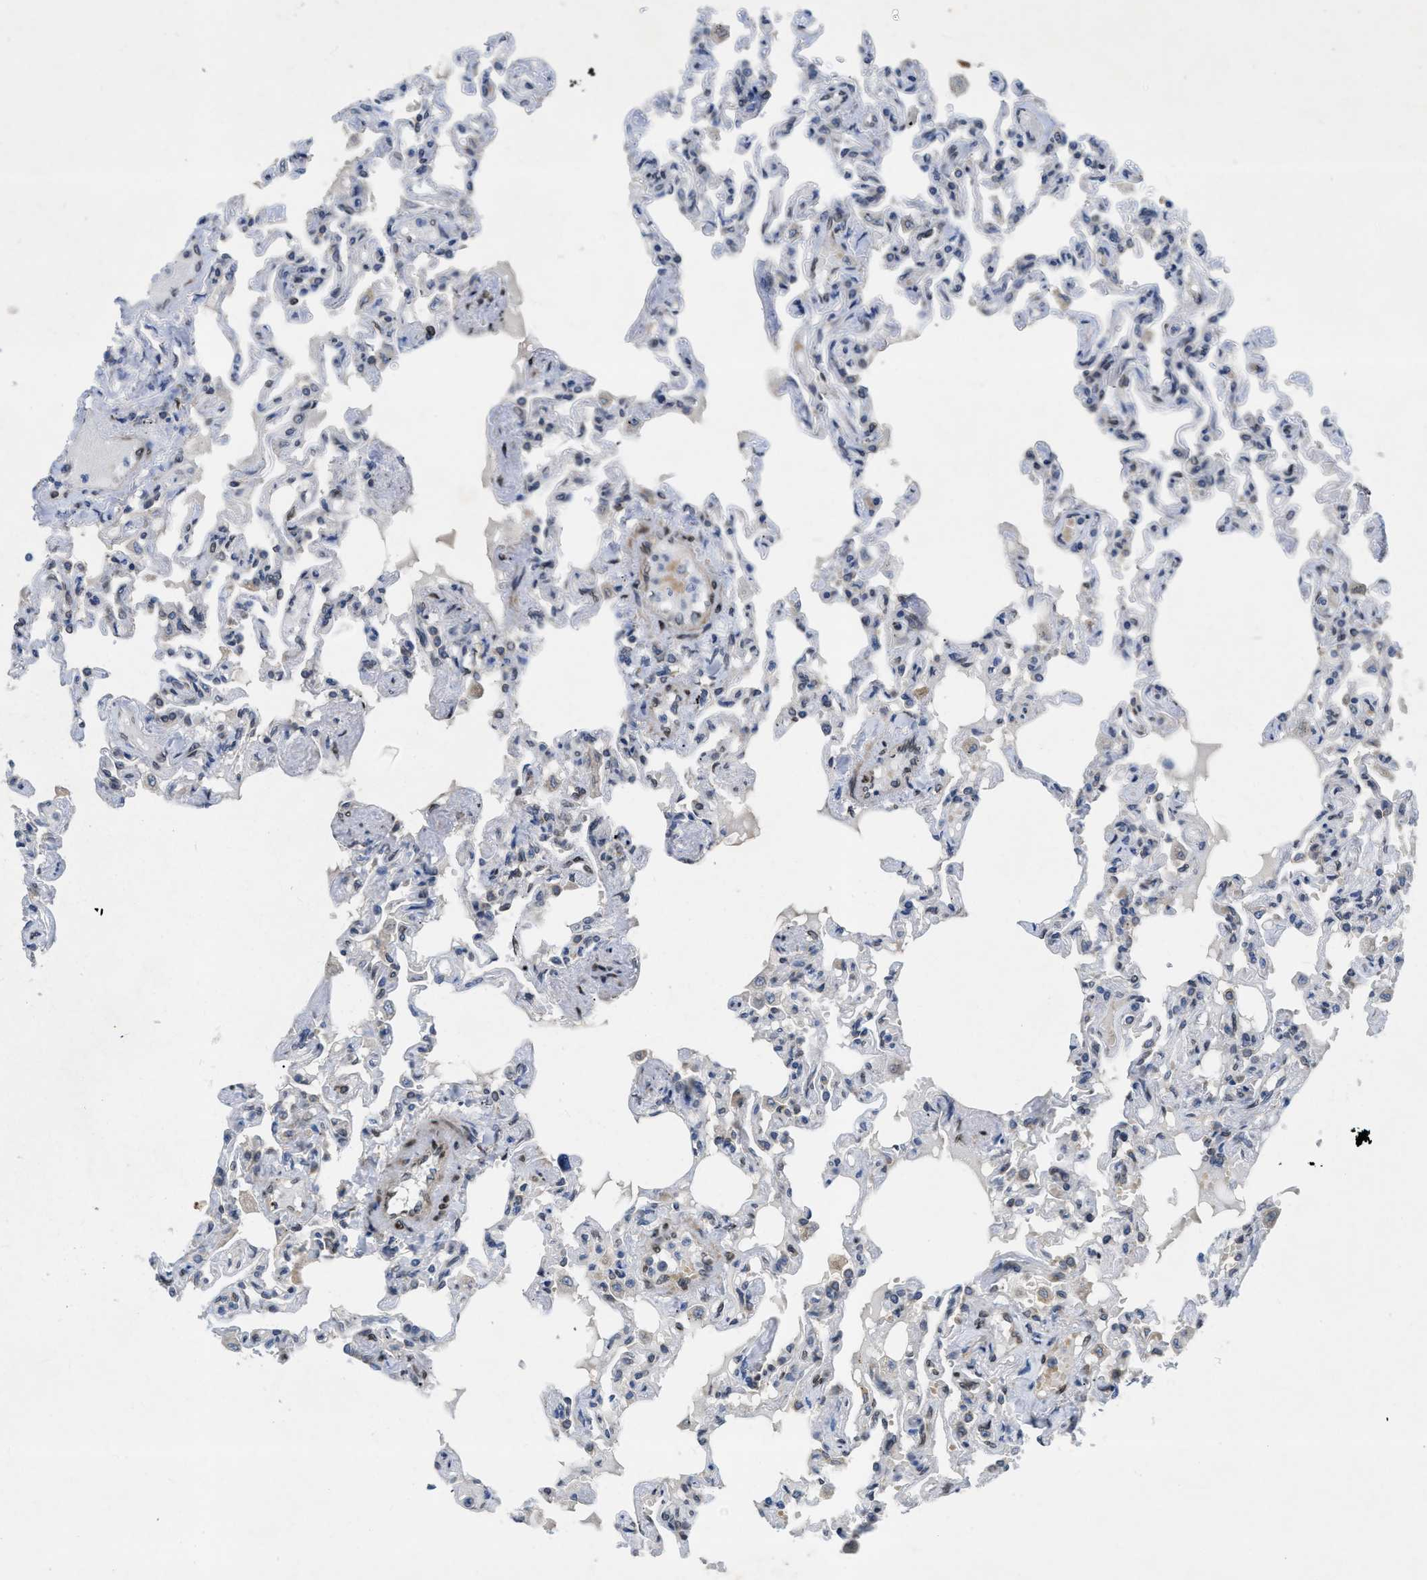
{"staining": {"intensity": "moderate", "quantity": "<25%", "location": "cytoplasmic/membranous"}, "tissue": "lung", "cell_type": "Alveolar cells", "image_type": "normal", "snomed": [{"axis": "morphology", "description": "Normal tissue, NOS"}, {"axis": "topography", "description": "Lung"}], "caption": "The immunohistochemical stain shows moderate cytoplasmic/membranous expression in alveolar cells of benign lung.", "gene": "EIF2AK3", "patient": {"sex": "male", "age": 21}}